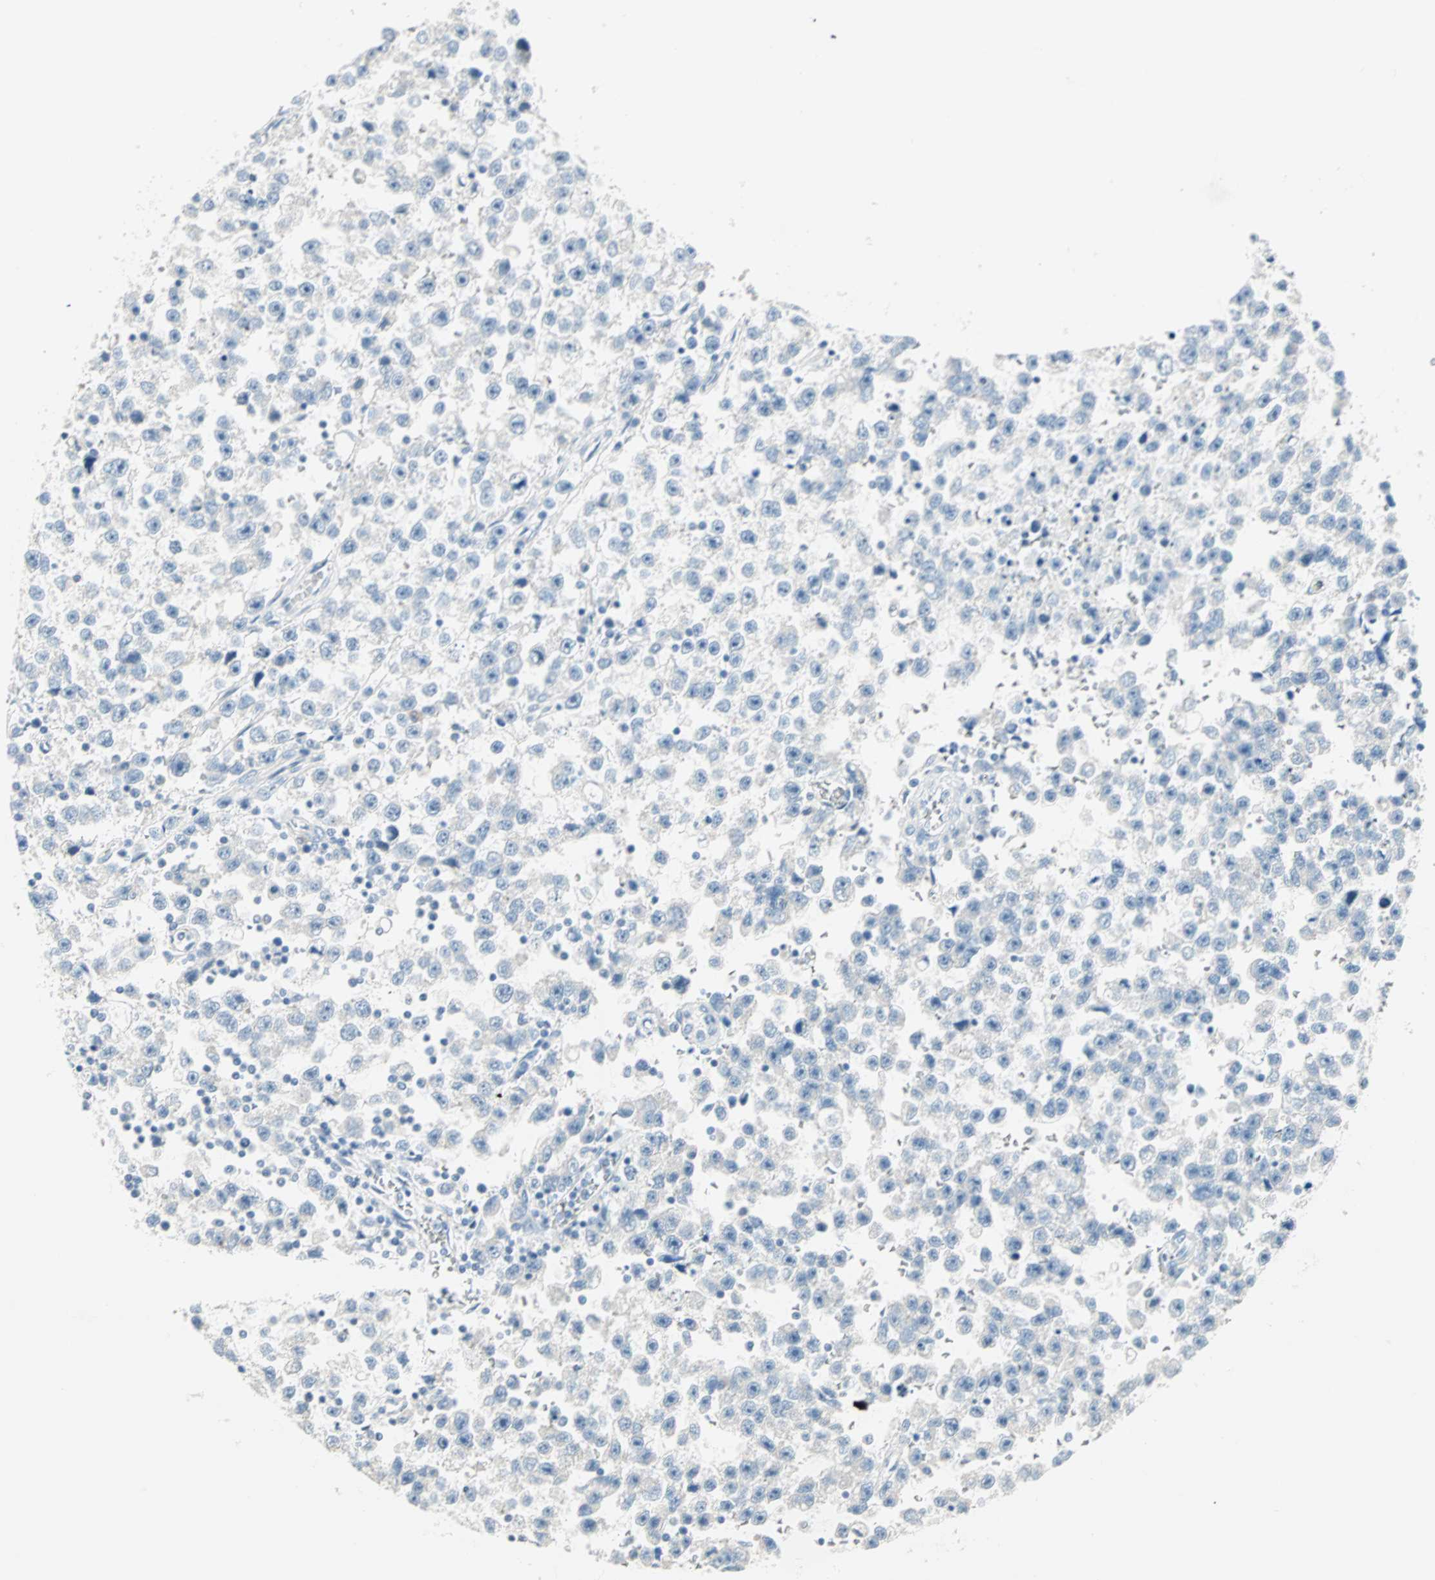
{"staining": {"intensity": "negative", "quantity": "none", "location": "none"}, "tissue": "testis cancer", "cell_type": "Tumor cells", "image_type": "cancer", "snomed": [{"axis": "morphology", "description": "Seminoma, NOS"}, {"axis": "topography", "description": "Testis"}], "caption": "Immunohistochemistry (IHC) image of neoplastic tissue: seminoma (testis) stained with DAB reveals no significant protein staining in tumor cells.", "gene": "SULT1C2", "patient": {"sex": "male", "age": 33}}